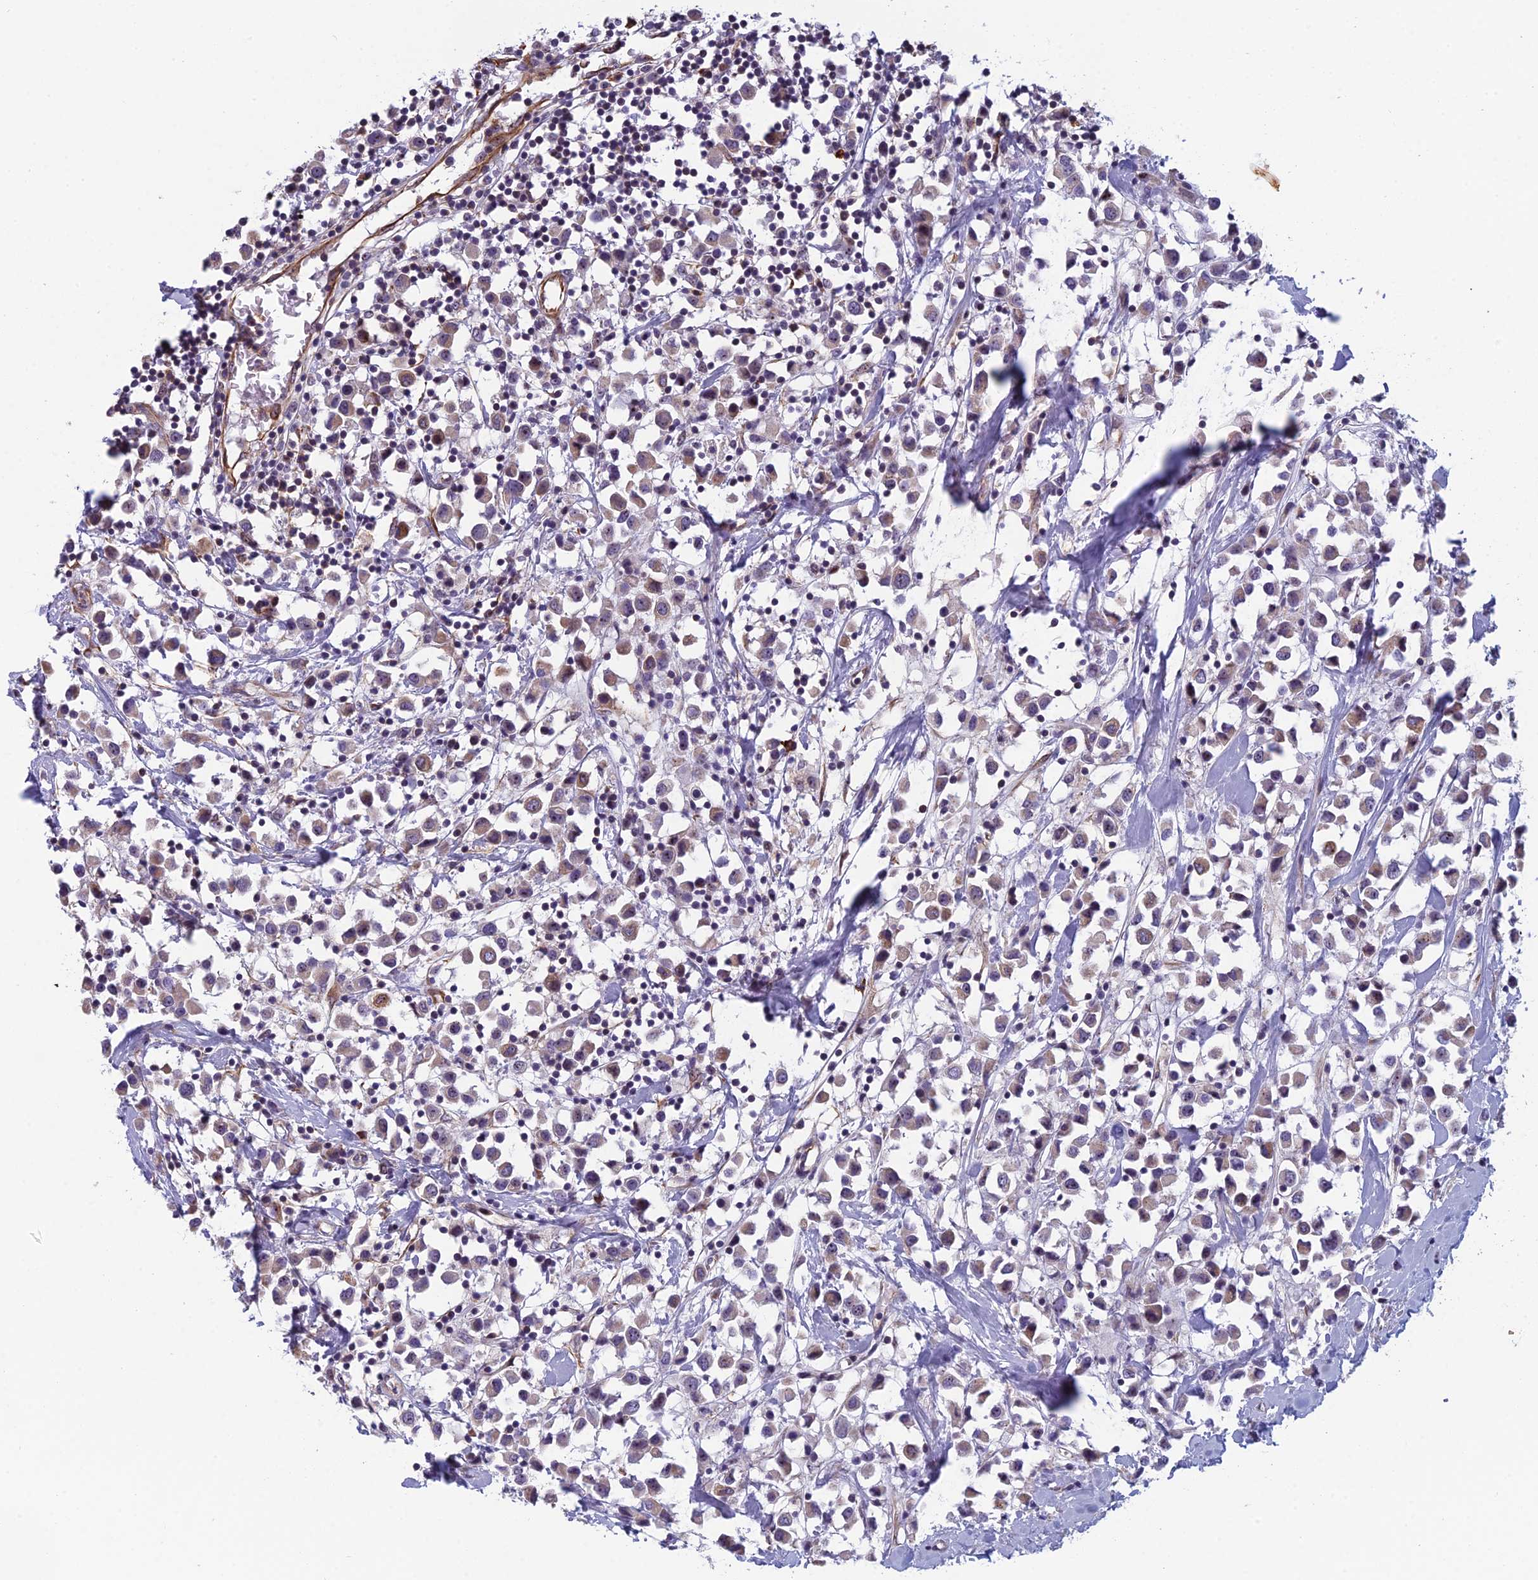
{"staining": {"intensity": "weak", "quantity": "25%-75%", "location": "cytoplasmic/membranous"}, "tissue": "breast cancer", "cell_type": "Tumor cells", "image_type": "cancer", "snomed": [{"axis": "morphology", "description": "Duct carcinoma"}, {"axis": "topography", "description": "Breast"}], "caption": "Brown immunohistochemical staining in breast infiltrating ductal carcinoma reveals weak cytoplasmic/membranous staining in approximately 25%-75% of tumor cells.", "gene": "NOC2L", "patient": {"sex": "female", "age": 61}}